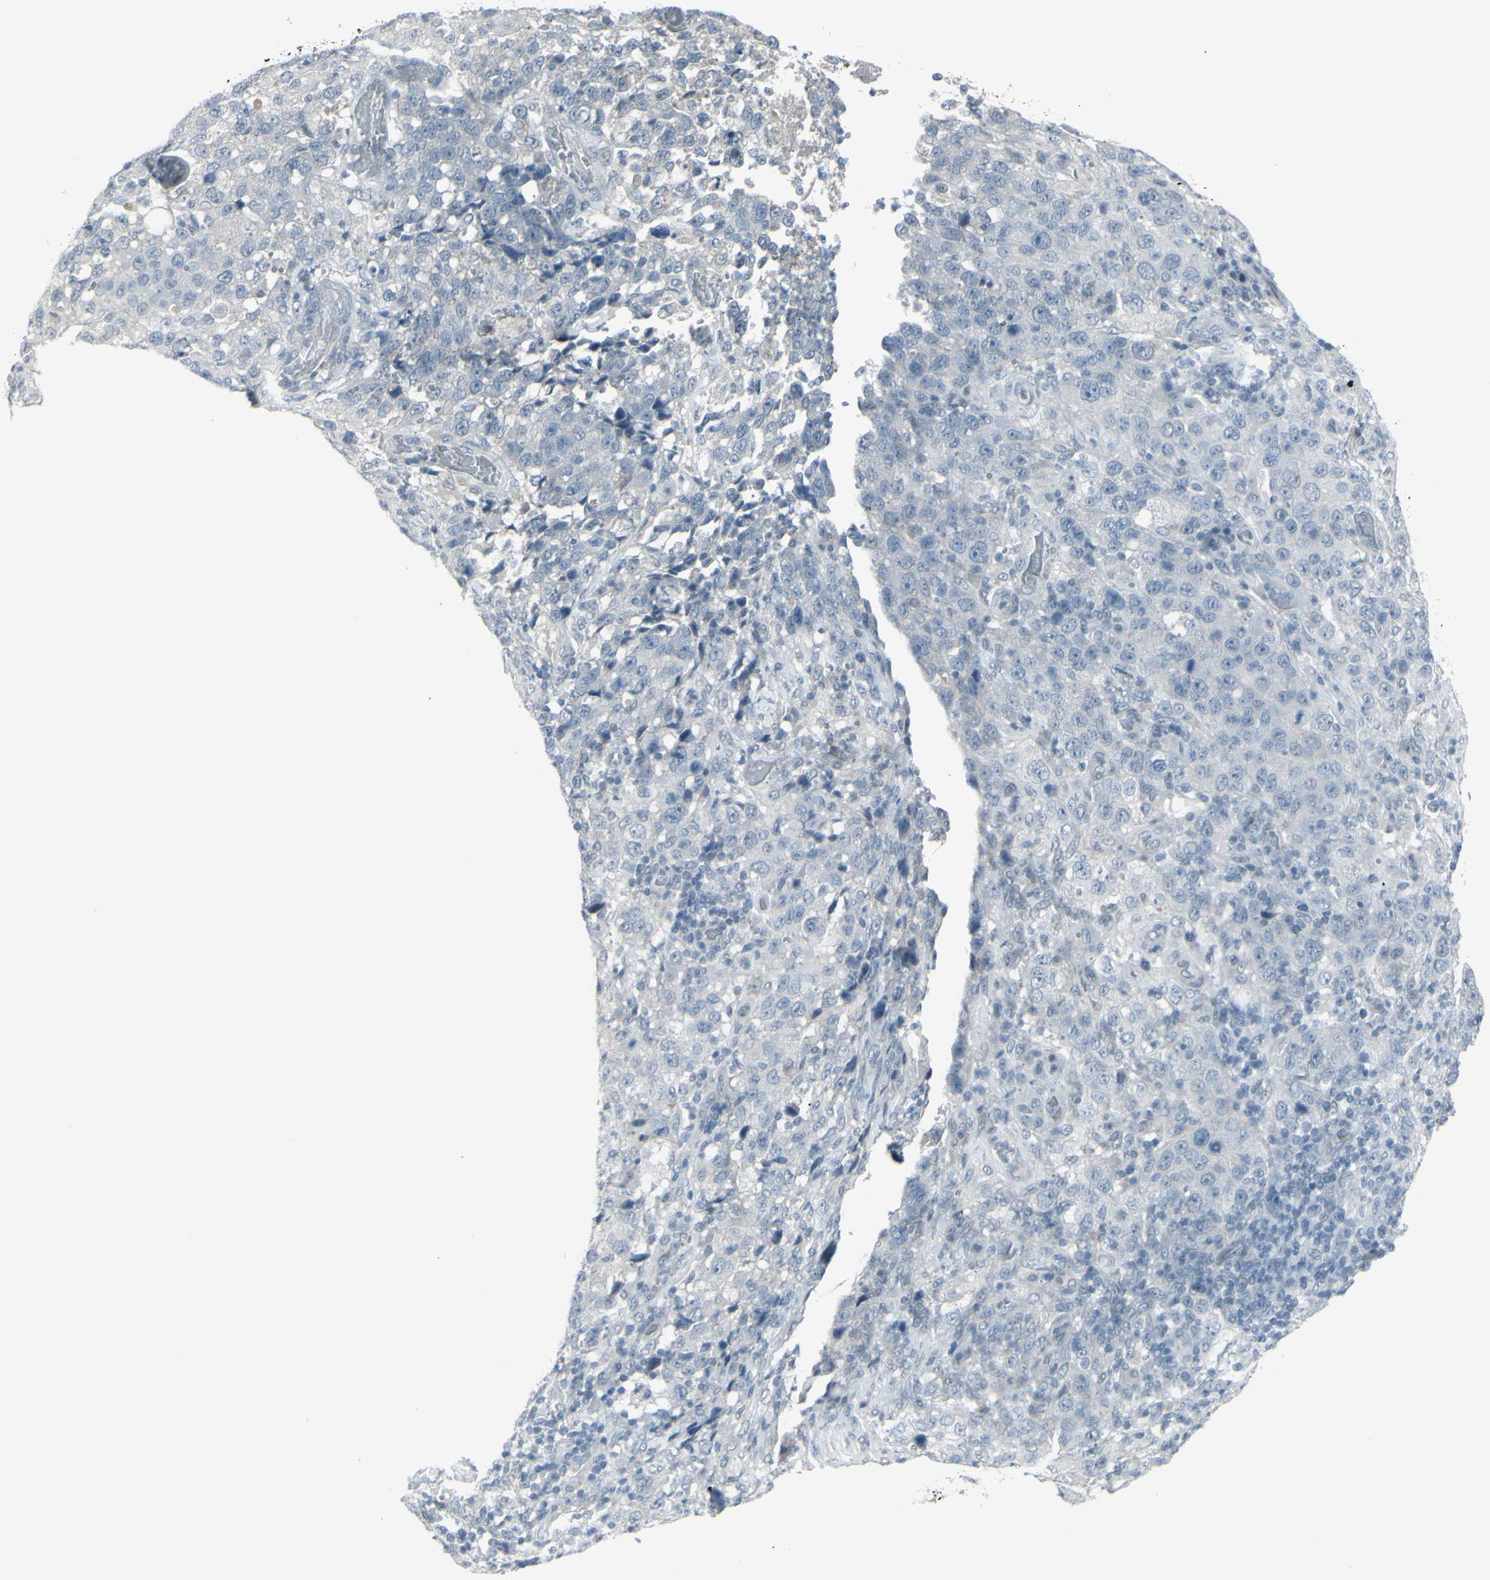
{"staining": {"intensity": "negative", "quantity": "none", "location": "none"}, "tissue": "stomach cancer", "cell_type": "Tumor cells", "image_type": "cancer", "snomed": [{"axis": "morphology", "description": "Normal tissue, NOS"}, {"axis": "morphology", "description": "Adenocarcinoma, NOS"}, {"axis": "topography", "description": "Stomach"}], "caption": "Immunohistochemical staining of adenocarcinoma (stomach) reveals no significant positivity in tumor cells.", "gene": "RAB3A", "patient": {"sex": "male", "age": 48}}